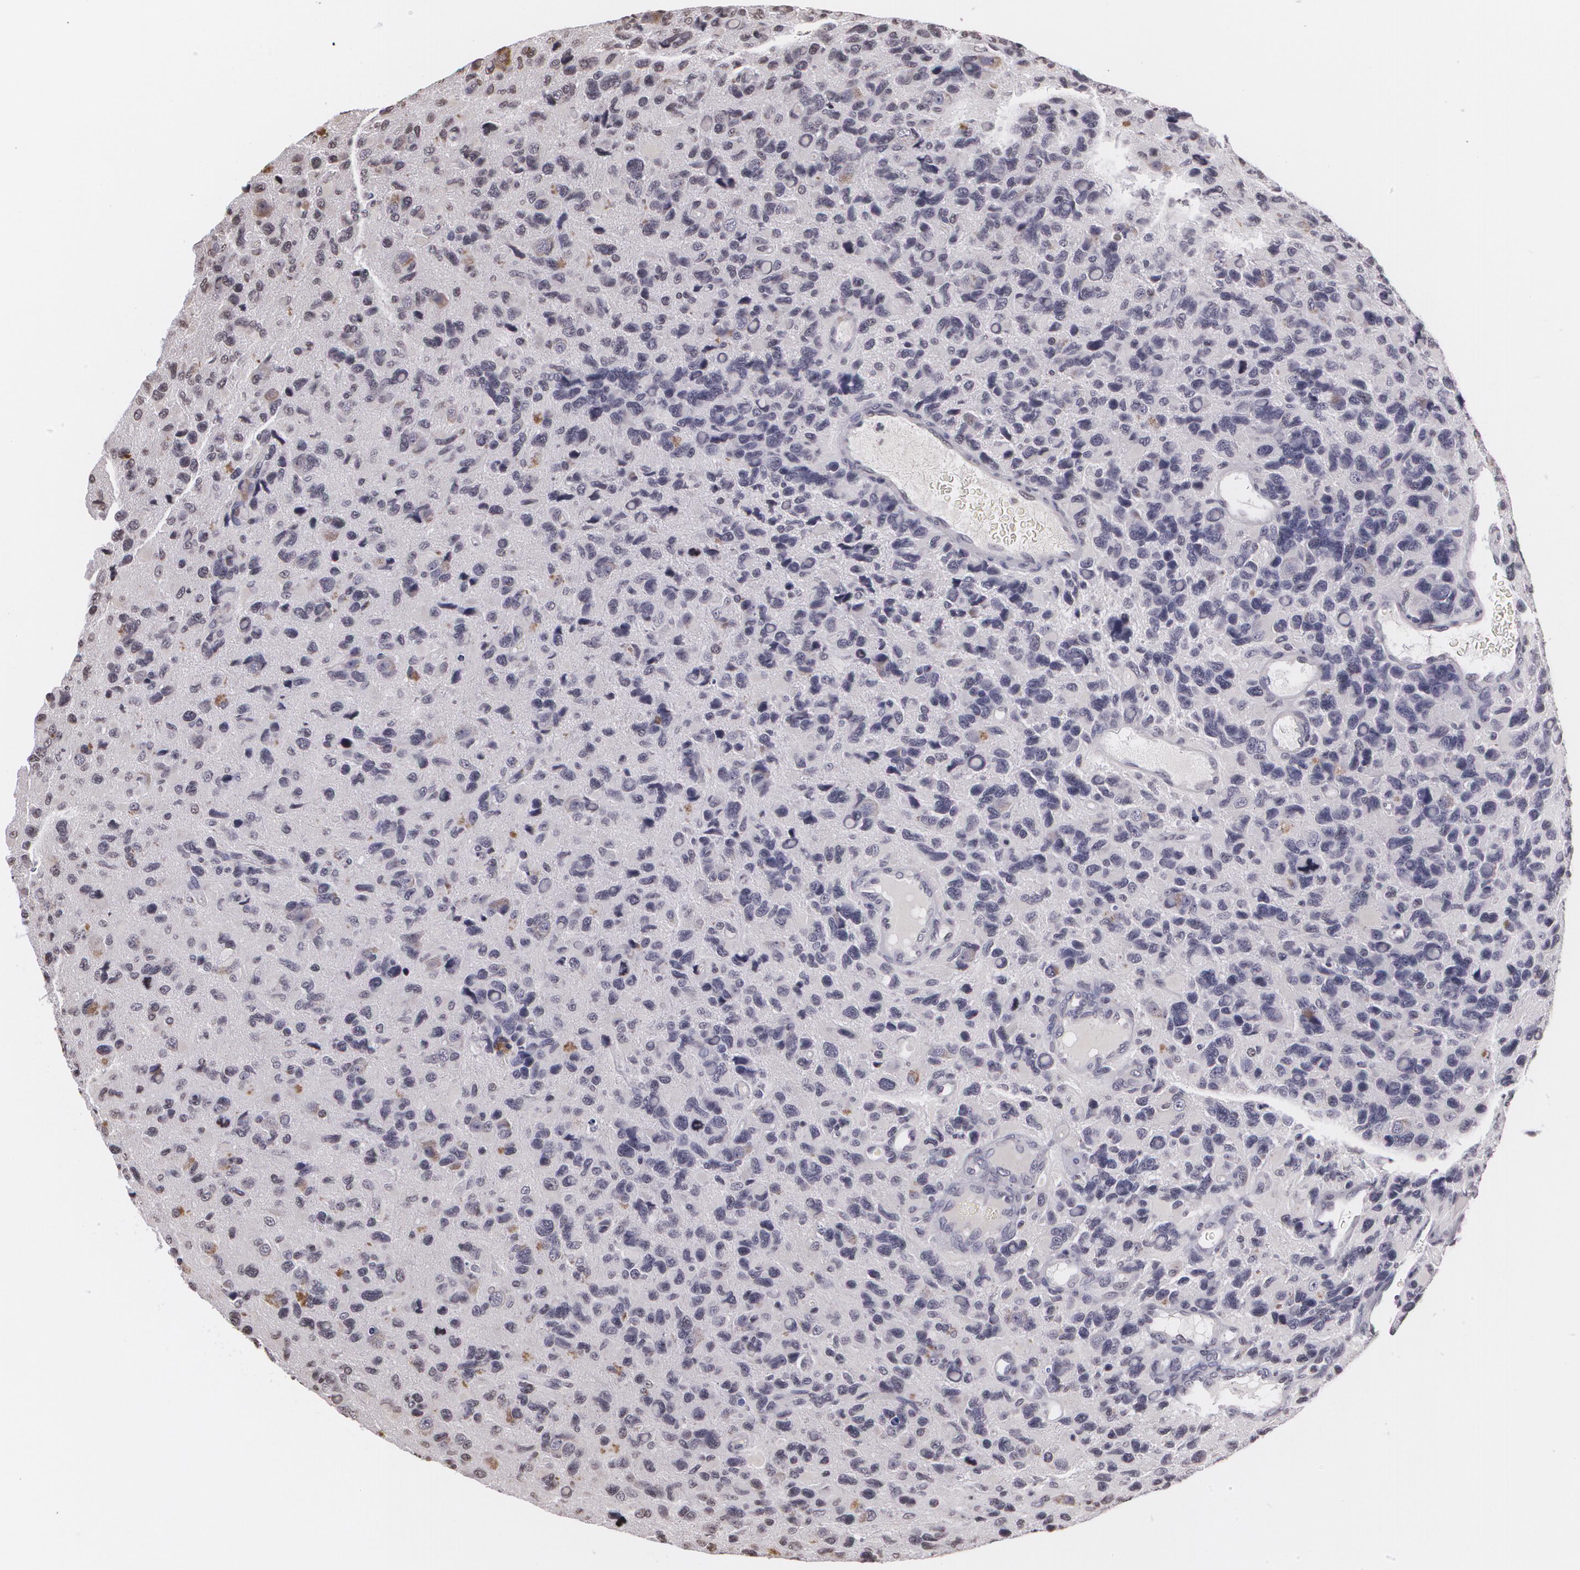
{"staining": {"intensity": "negative", "quantity": "none", "location": "none"}, "tissue": "glioma", "cell_type": "Tumor cells", "image_type": "cancer", "snomed": [{"axis": "morphology", "description": "Glioma, malignant, High grade"}, {"axis": "topography", "description": "Brain"}], "caption": "High magnification brightfield microscopy of high-grade glioma (malignant) stained with DAB (brown) and counterstained with hematoxylin (blue): tumor cells show no significant staining.", "gene": "MUC1", "patient": {"sex": "male", "age": 77}}